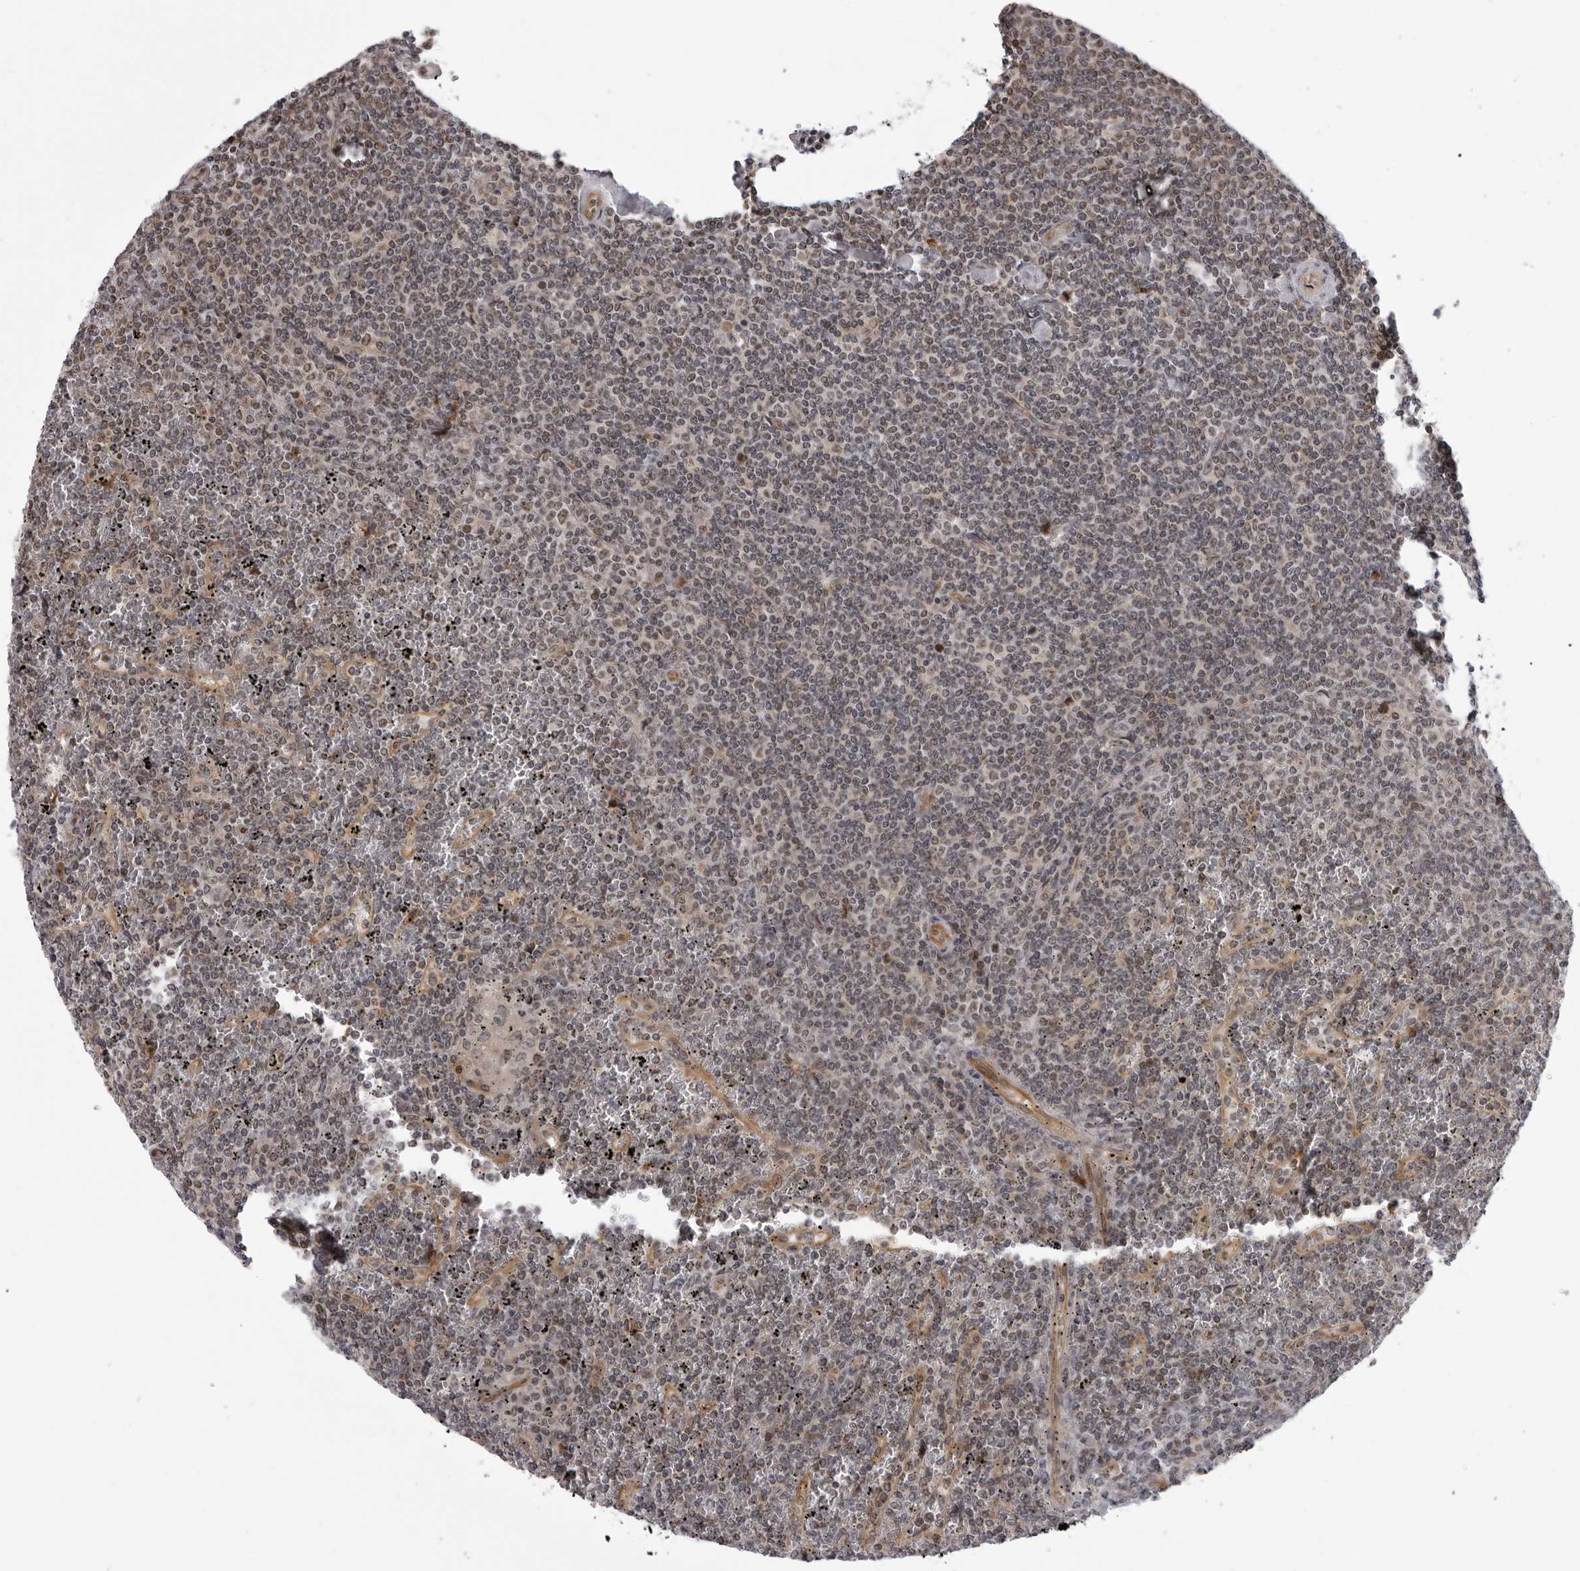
{"staining": {"intensity": "weak", "quantity": "25%-75%", "location": "nuclear"}, "tissue": "lymphoma", "cell_type": "Tumor cells", "image_type": "cancer", "snomed": [{"axis": "morphology", "description": "Malignant lymphoma, non-Hodgkin's type, Low grade"}, {"axis": "topography", "description": "Spleen"}], "caption": "Brown immunohistochemical staining in low-grade malignant lymphoma, non-Hodgkin's type demonstrates weak nuclear positivity in about 25%-75% of tumor cells.", "gene": "GCSAML", "patient": {"sex": "female", "age": 19}}